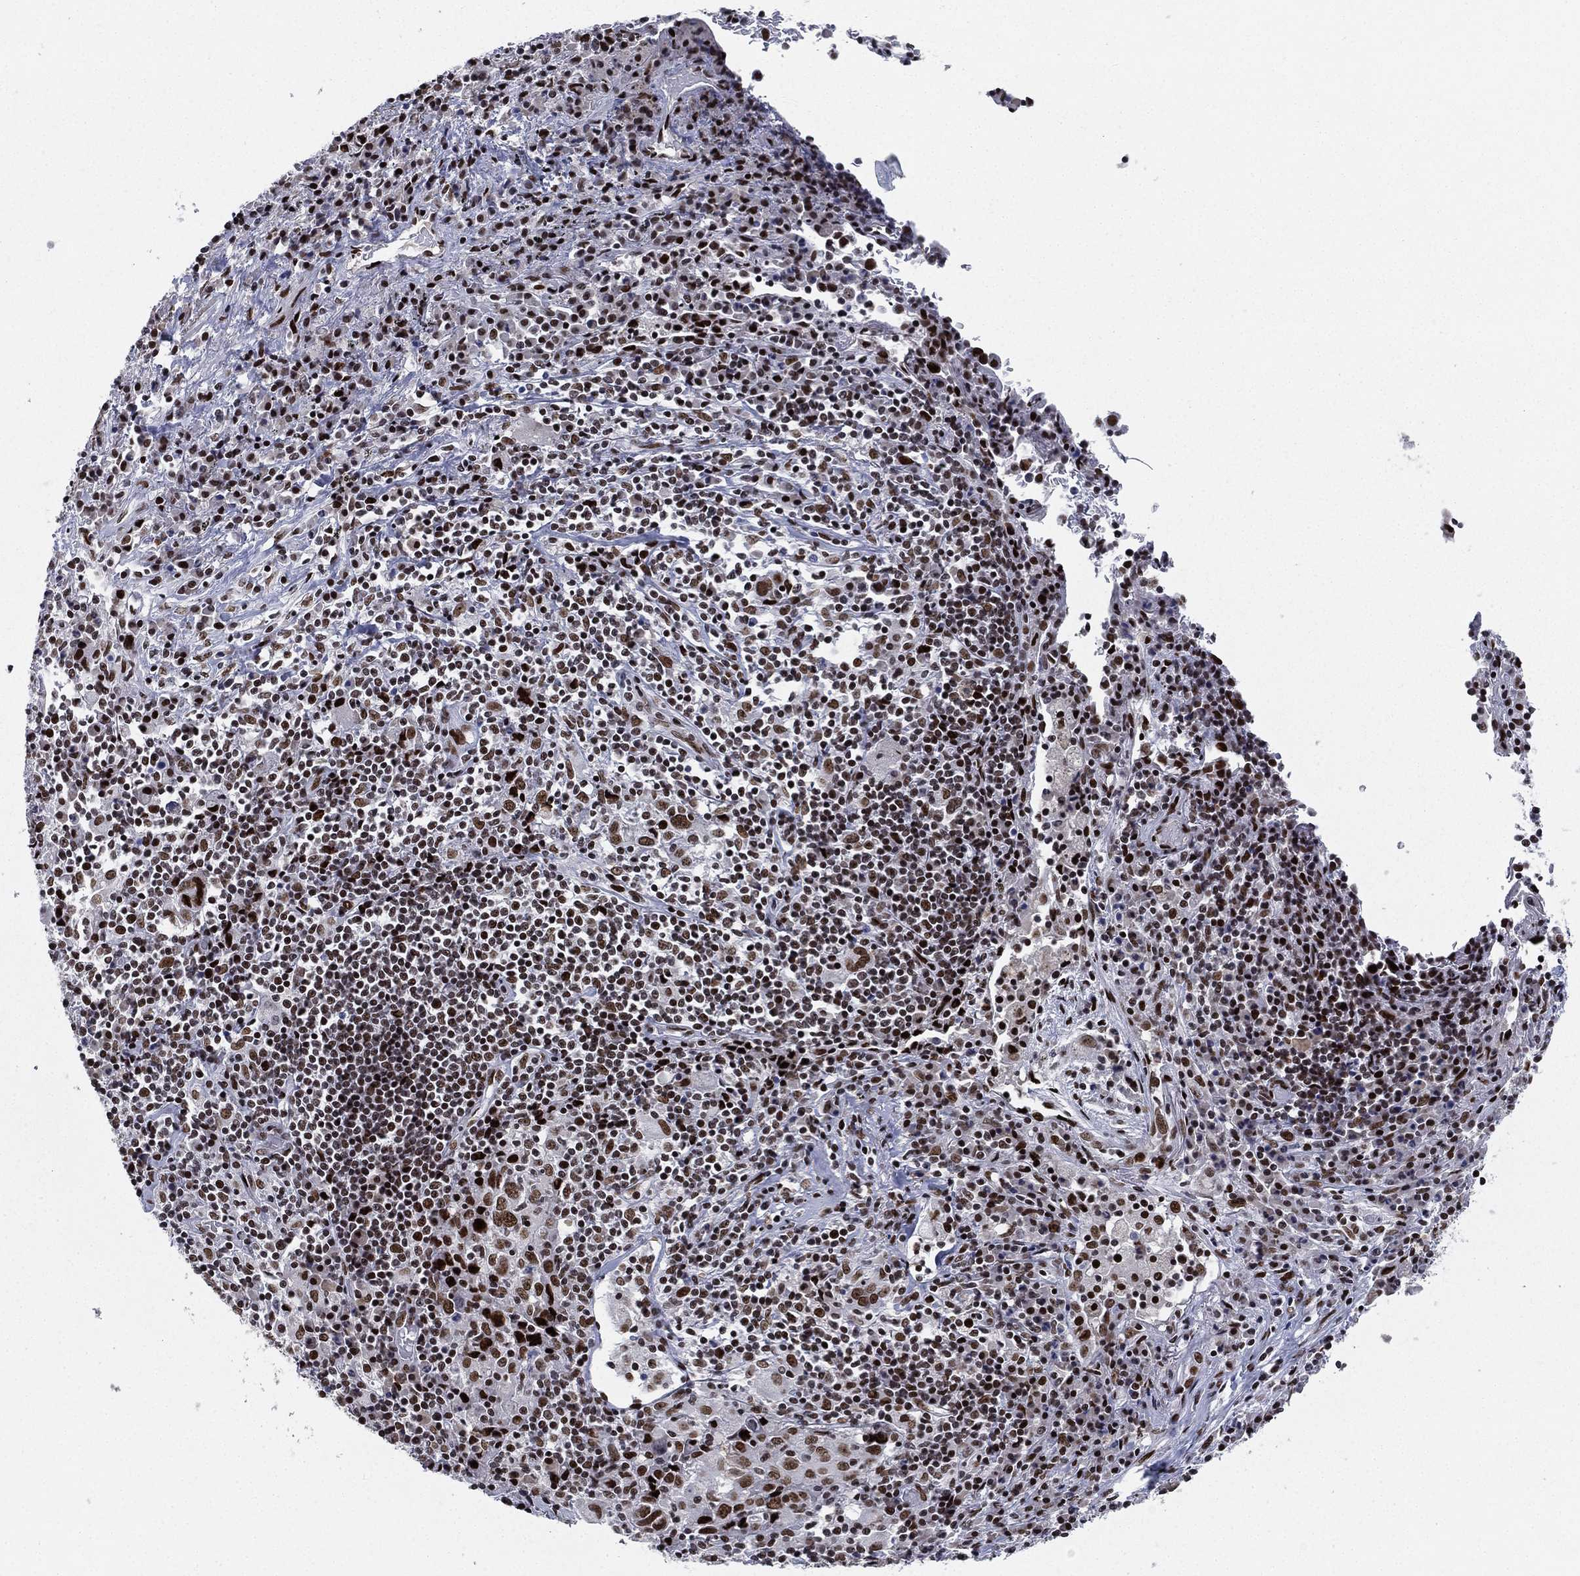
{"staining": {"intensity": "strong", "quantity": ">75%", "location": "nuclear"}, "tissue": "lung cancer", "cell_type": "Tumor cells", "image_type": "cancer", "snomed": [{"axis": "morphology", "description": "Squamous cell carcinoma, NOS"}, {"axis": "topography", "description": "Lung"}], "caption": "There is high levels of strong nuclear positivity in tumor cells of lung cancer, as demonstrated by immunohistochemical staining (brown color).", "gene": "RTF1", "patient": {"sex": "male", "age": 57}}